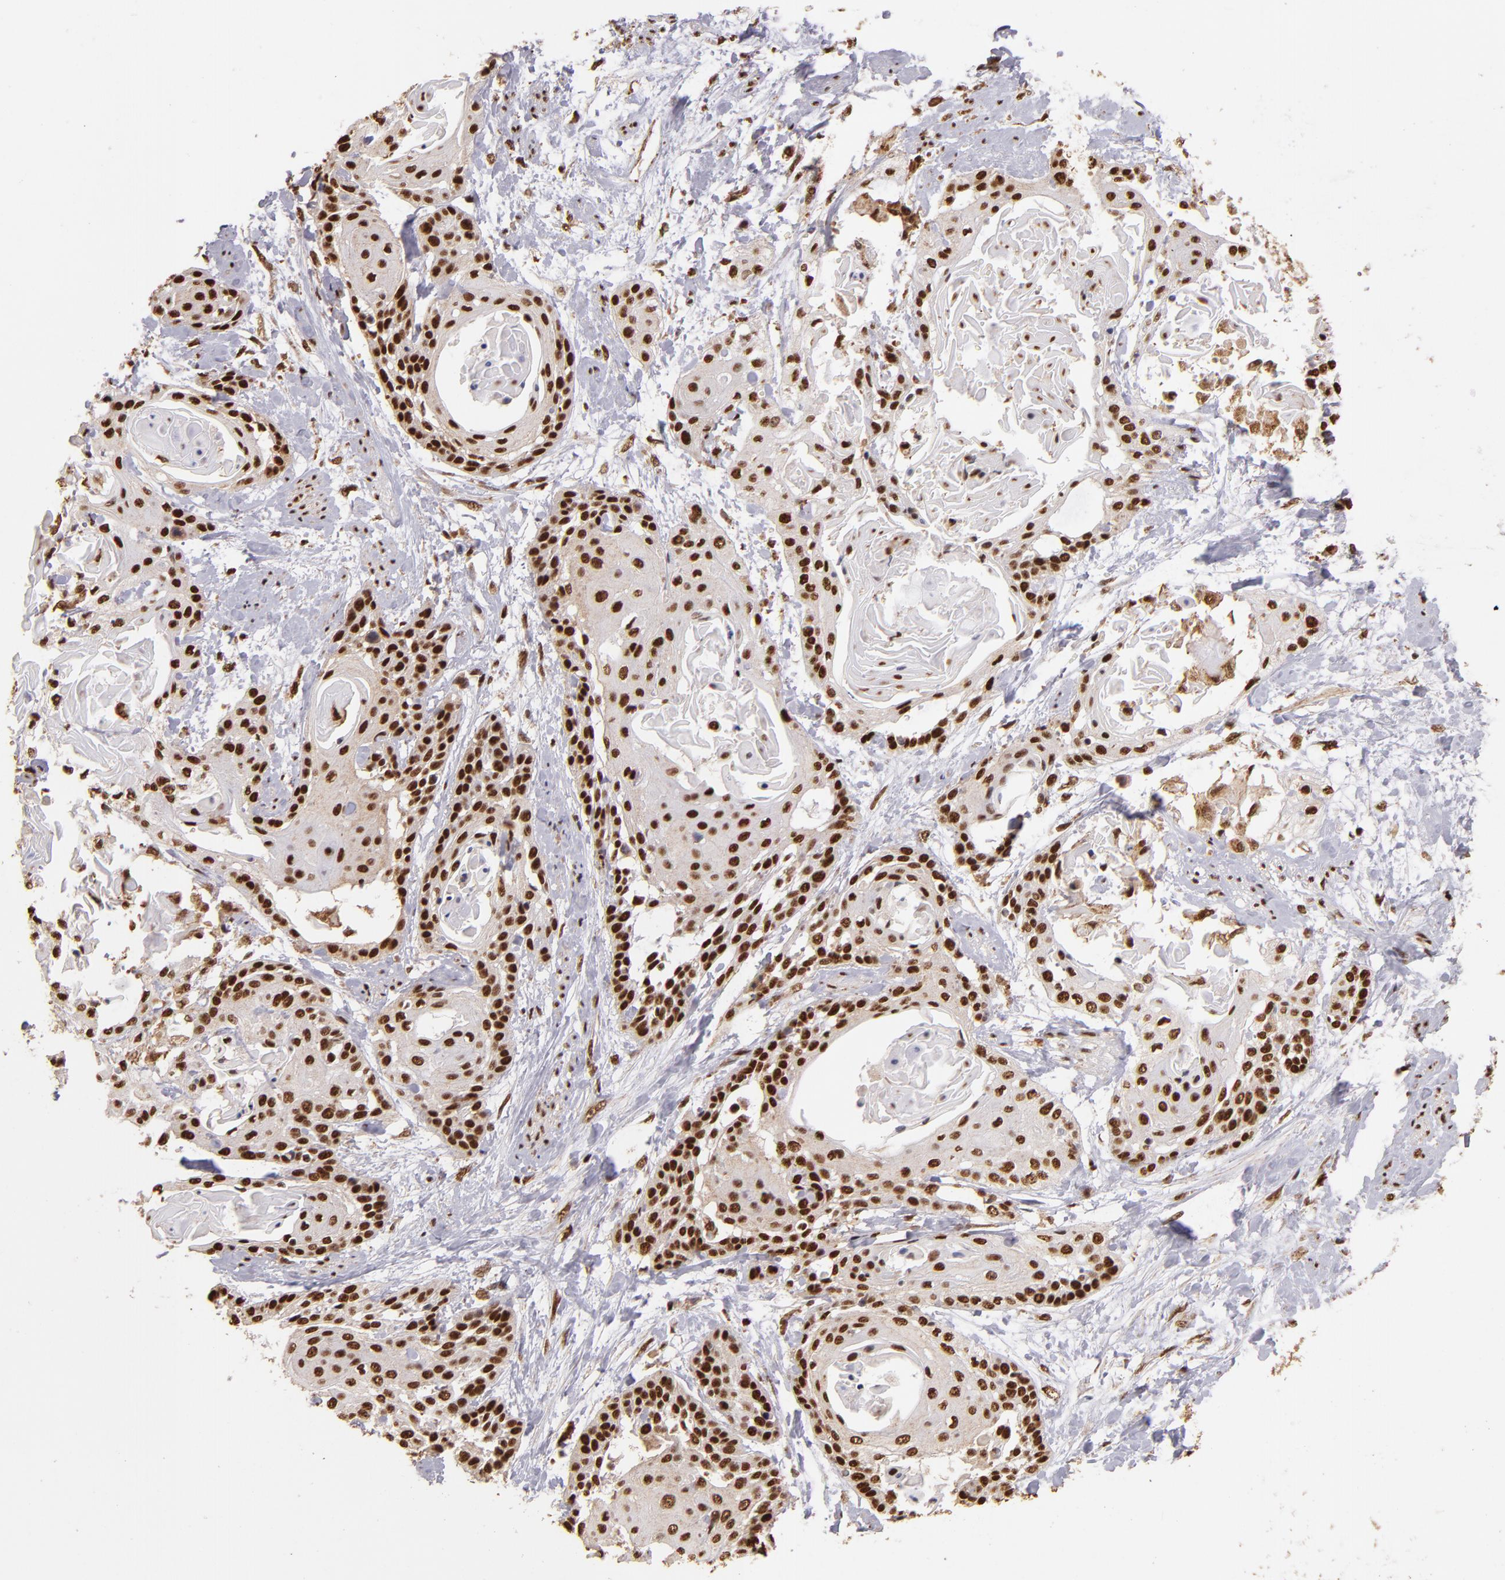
{"staining": {"intensity": "strong", "quantity": ">75%", "location": "nuclear"}, "tissue": "cervical cancer", "cell_type": "Tumor cells", "image_type": "cancer", "snomed": [{"axis": "morphology", "description": "Squamous cell carcinoma, NOS"}, {"axis": "topography", "description": "Cervix"}], "caption": "The histopathology image reveals staining of cervical squamous cell carcinoma, revealing strong nuclear protein positivity (brown color) within tumor cells.", "gene": "SP1", "patient": {"sex": "female", "age": 57}}